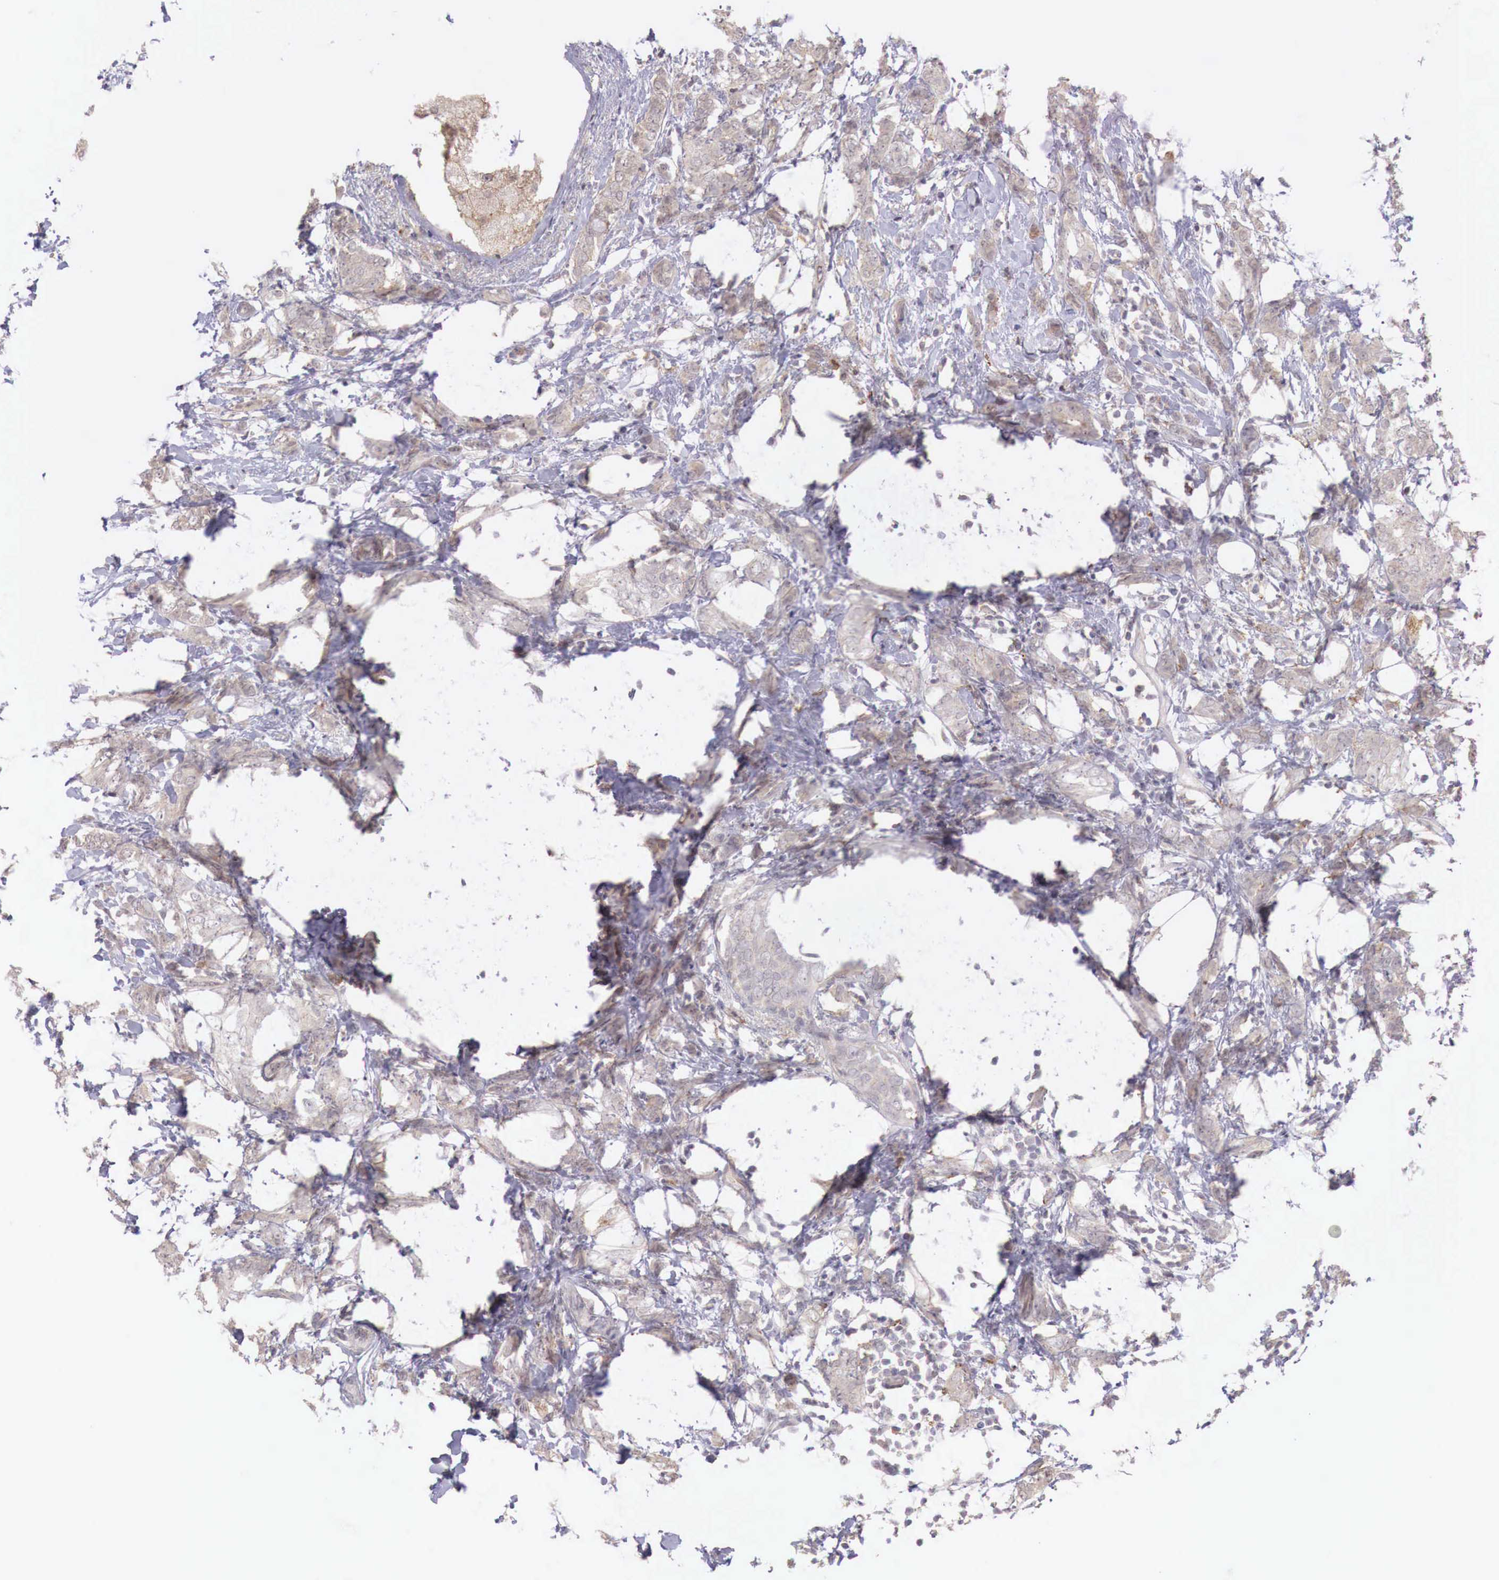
{"staining": {"intensity": "weak", "quantity": "25%-75%", "location": "cytoplasmic/membranous"}, "tissue": "breast cancer", "cell_type": "Tumor cells", "image_type": "cancer", "snomed": [{"axis": "morphology", "description": "Duct carcinoma"}, {"axis": "topography", "description": "Breast"}], "caption": "Weak cytoplasmic/membranous protein positivity is appreciated in approximately 25%-75% of tumor cells in breast invasive ductal carcinoma.", "gene": "CHRDL1", "patient": {"sex": "female", "age": 53}}